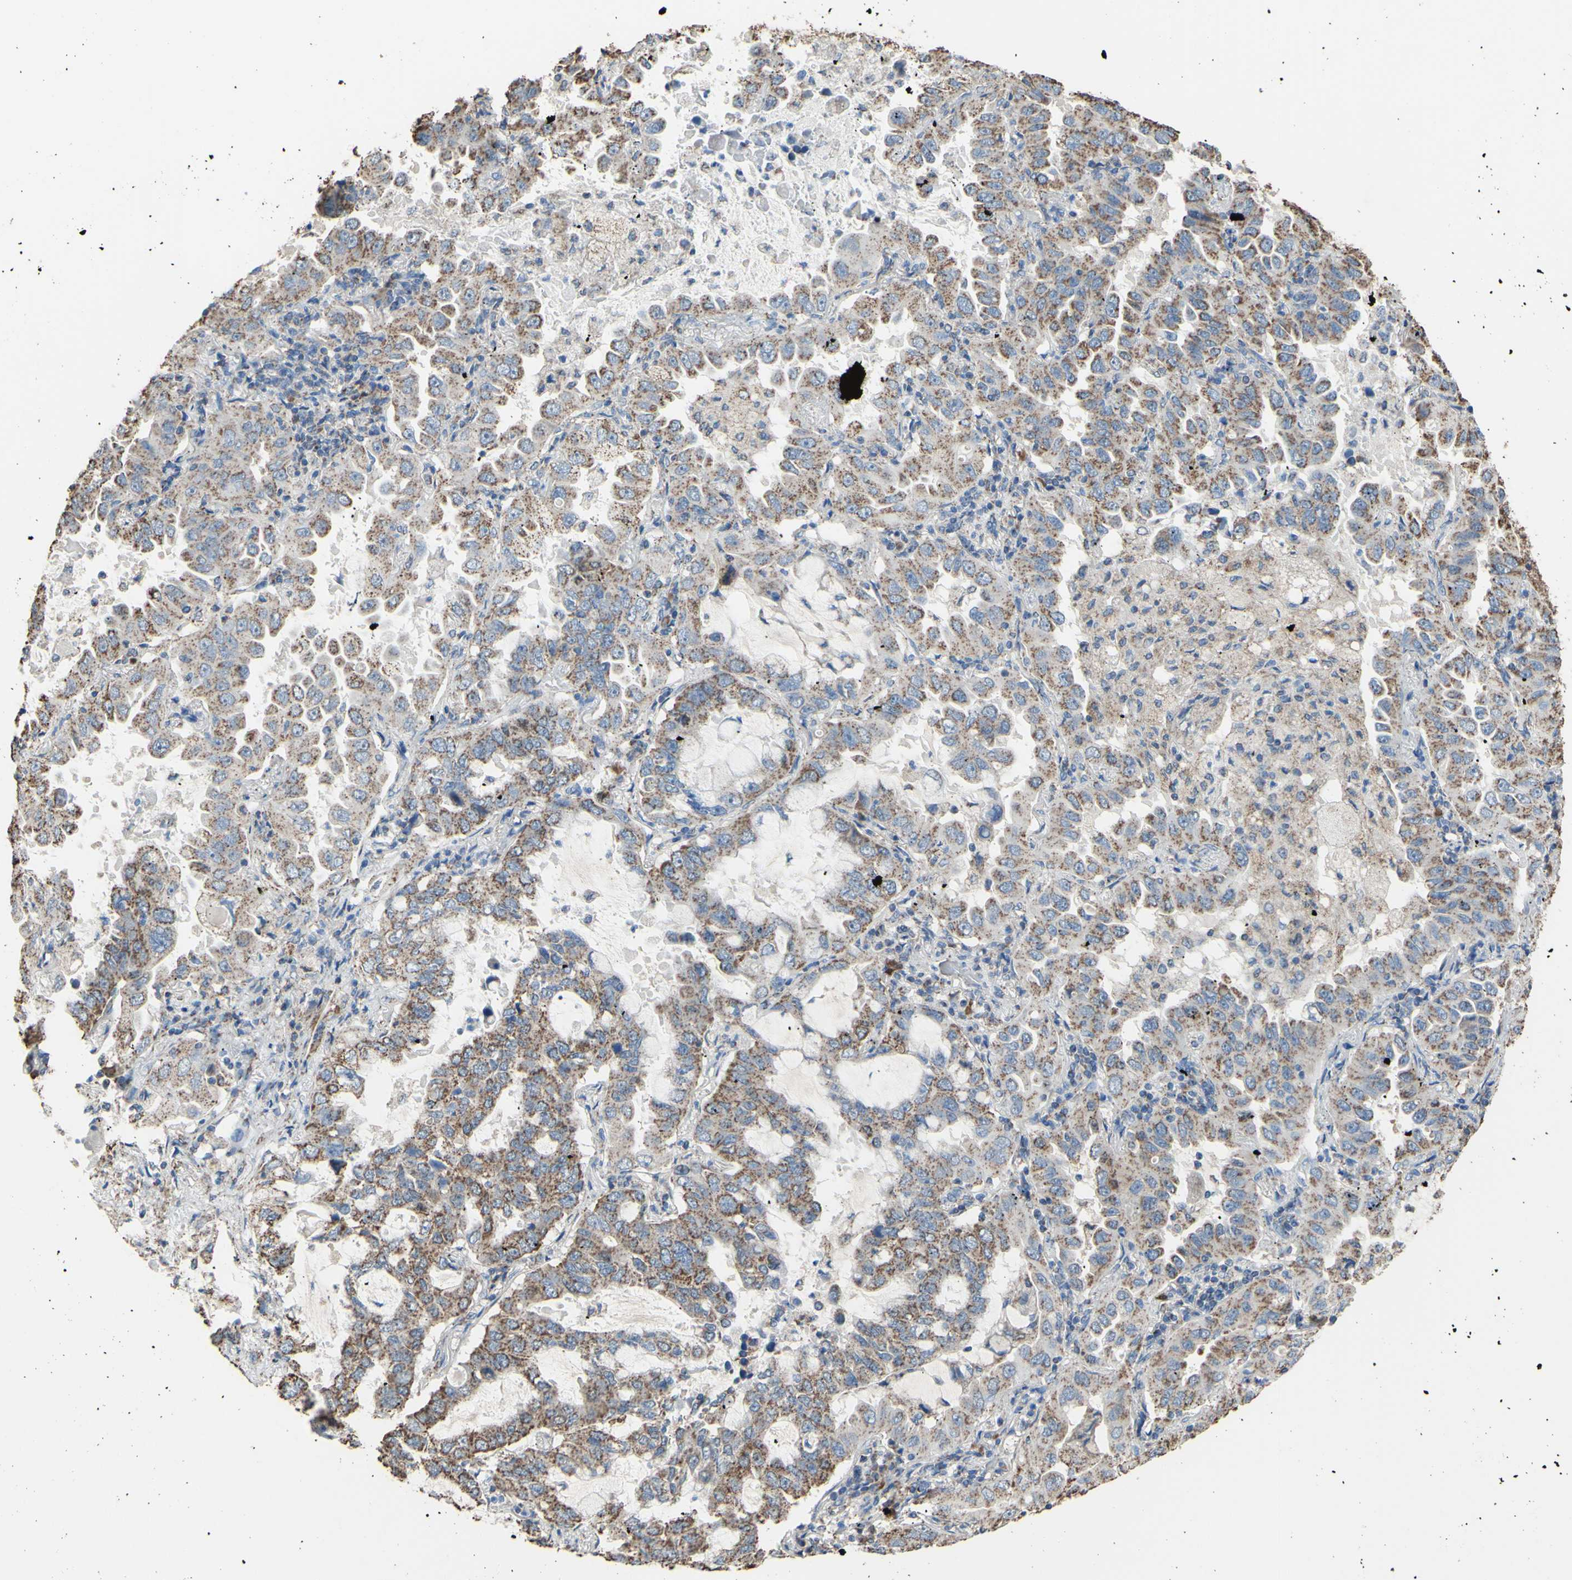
{"staining": {"intensity": "weak", "quantity": ">75%", "location": "cytoplasmic/membranous"}, "tissue": "lung cancer", "cell_type": "Tumor cells", "image_type": "cancer", "snomed": [{"axis": "morphology", "description": "Adenocarcinoma, NOS"}, {"axis": "topography", "description": "Lung"}], "caption": "IHC histopathology image of human adenocarcinoma (lung) stained for a protein (brown), which shows low levels of weak cytoplasmic/membranous staining in approximately >75% of tumor cells.", "gene": "CMKLR2", "patient": {"sex": "male", "age": 64}}